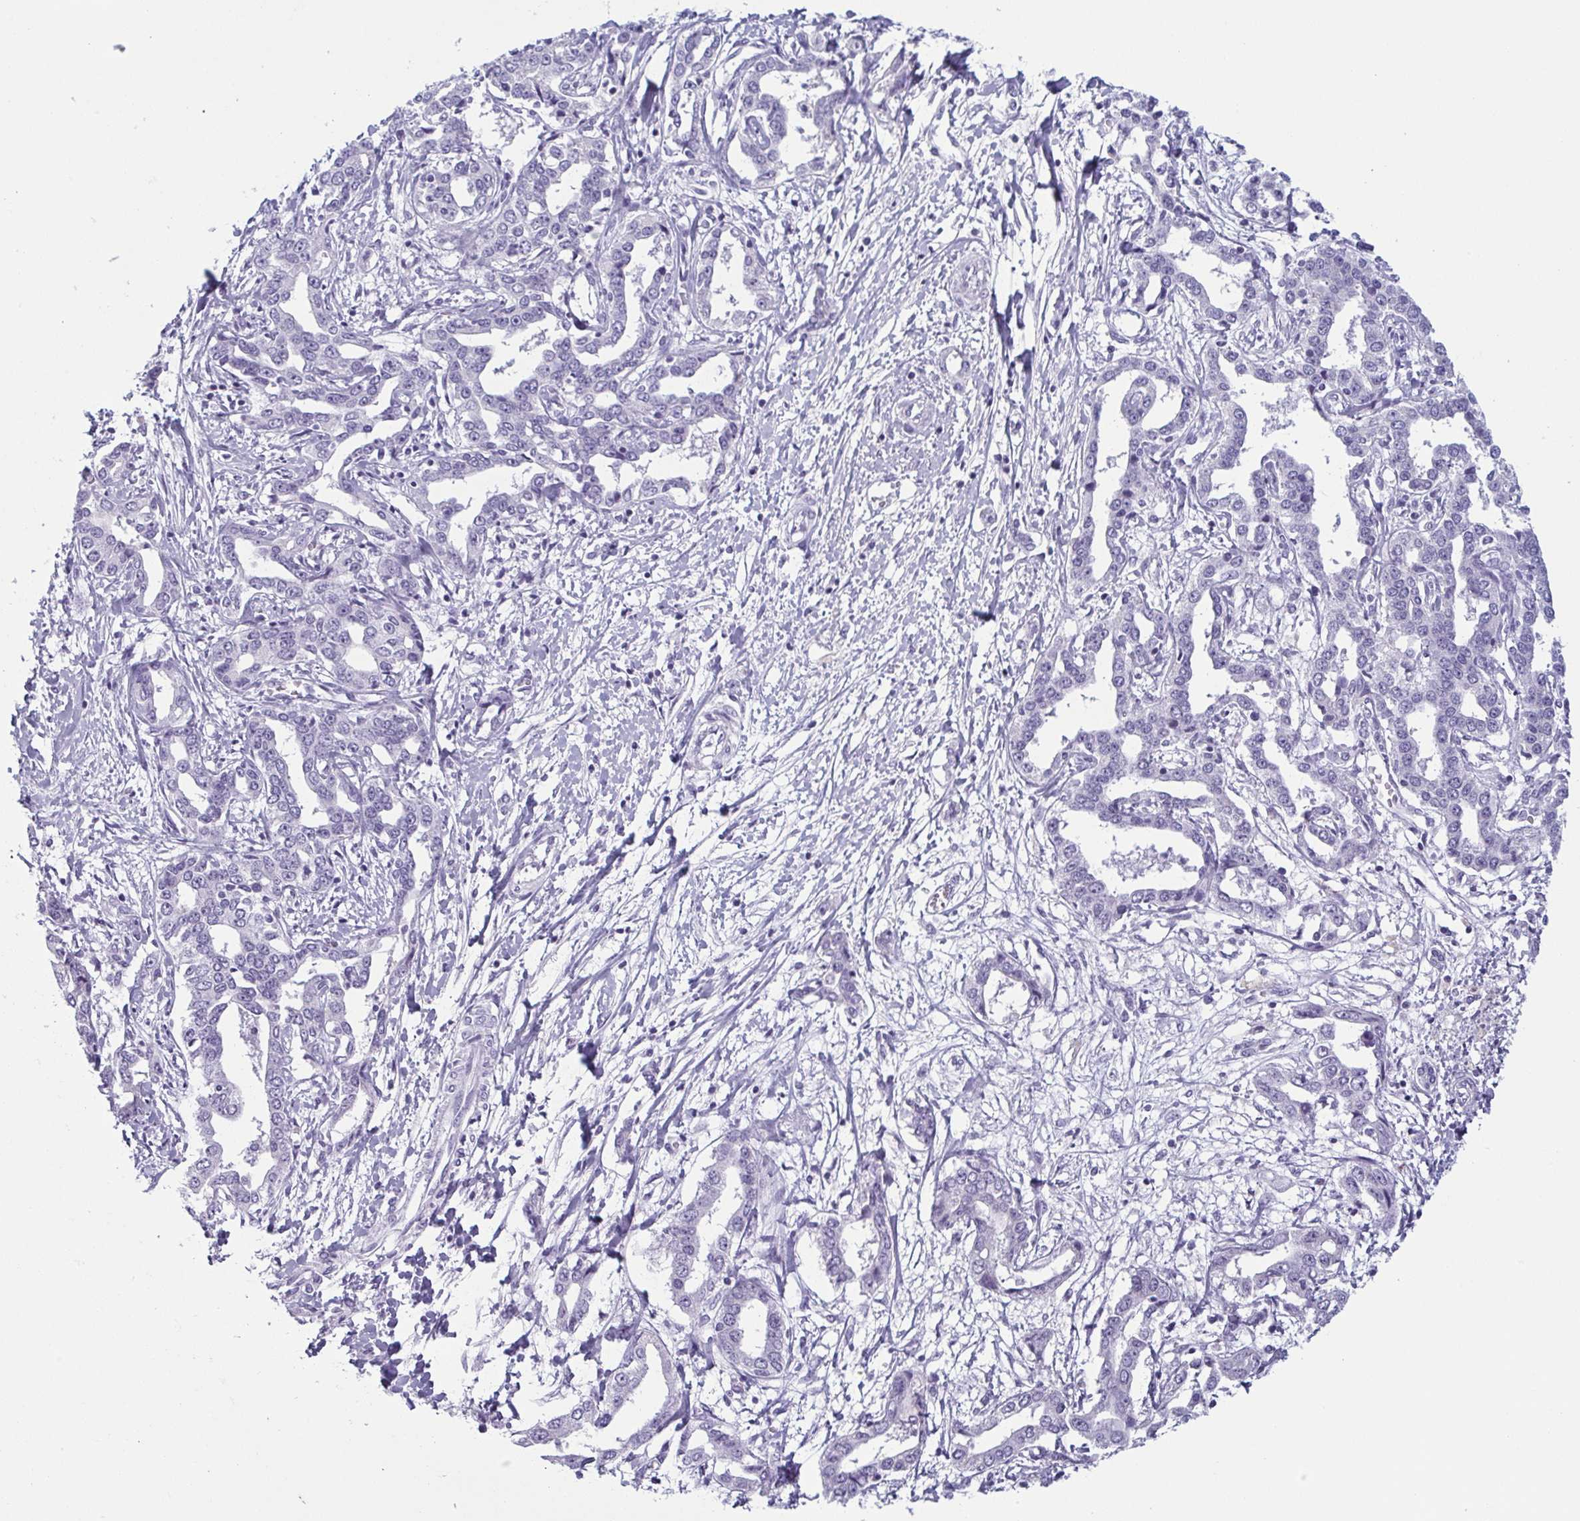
{"staining": {"intensity": "negative", "quantity": "none", "location": "none"}, "tissue": "liver cancer", "cell_type": "Tumor cells", "image_type": "cancer", "snomed": [{"axis": "morphology", "description": "Cholangiocarcinoma"}, {"axis": "topography", "description": "Liver"}], "caption": "DAB immunohistochemical staining of liver cancer demonstrates no significant staining in tumor cells.", "gene": "KRT78", "patient": {"sex": "male", "age": 59}}